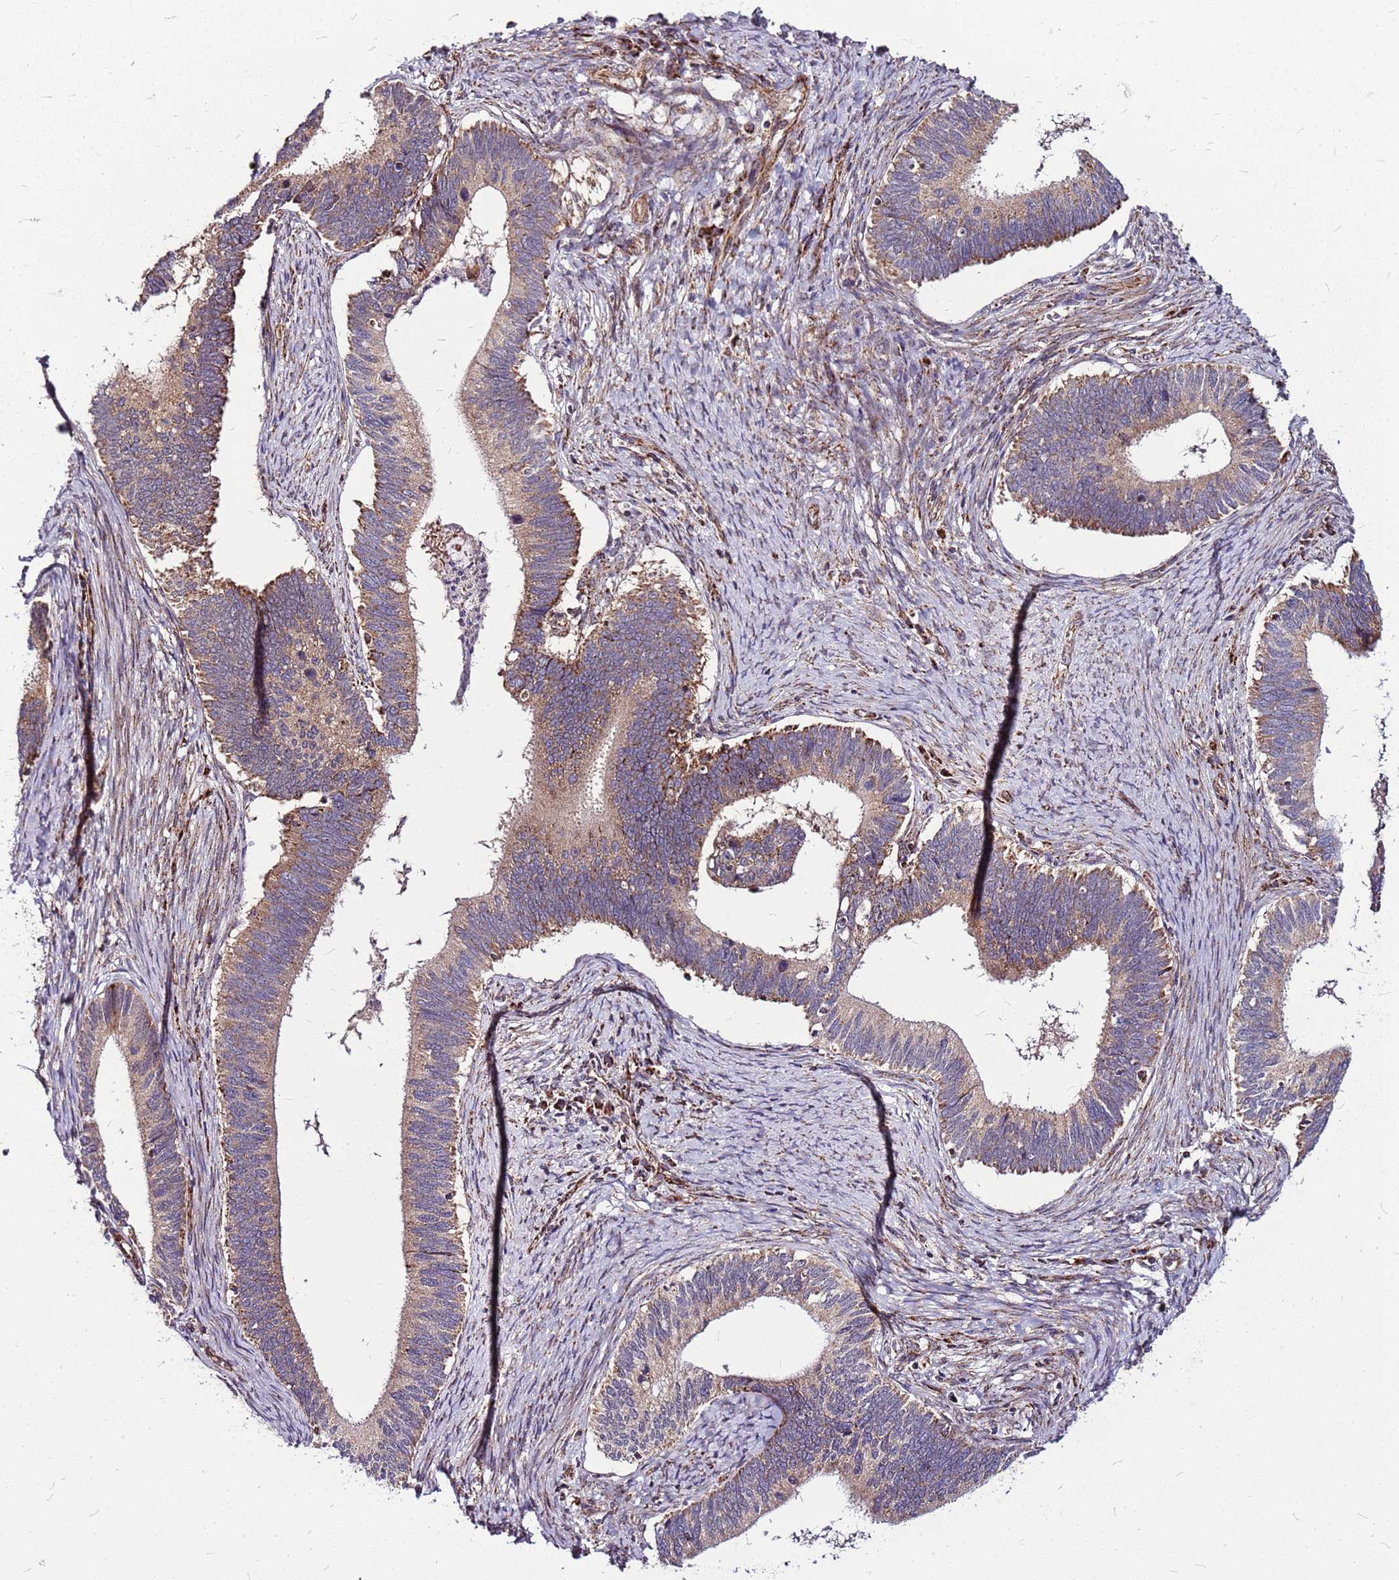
{"staining": {"intensity": "moderate", "quantity": "25%-75%", "location": "cytoplasmic/membranous"}, "tissue": "cervical cancer", "cell_type": "Tumor cells", "image_type": "cancer", "snomed": [{"axis": "morphology", "description": "Adenocarcinoma, NOS"}, {"axis": "topography", "description": "Cervix"}], "caption": "High-power microscopy captured an immunohistochemistry (IHC) histopathology image of cervical cancer (adenocarcinoma), revealing moderate cytoplasmic/membranous positivity in approximately 25%-75% of tumor cells.", "gene": "OR51T1", "patient": {"sex": "female", "age": 42}}